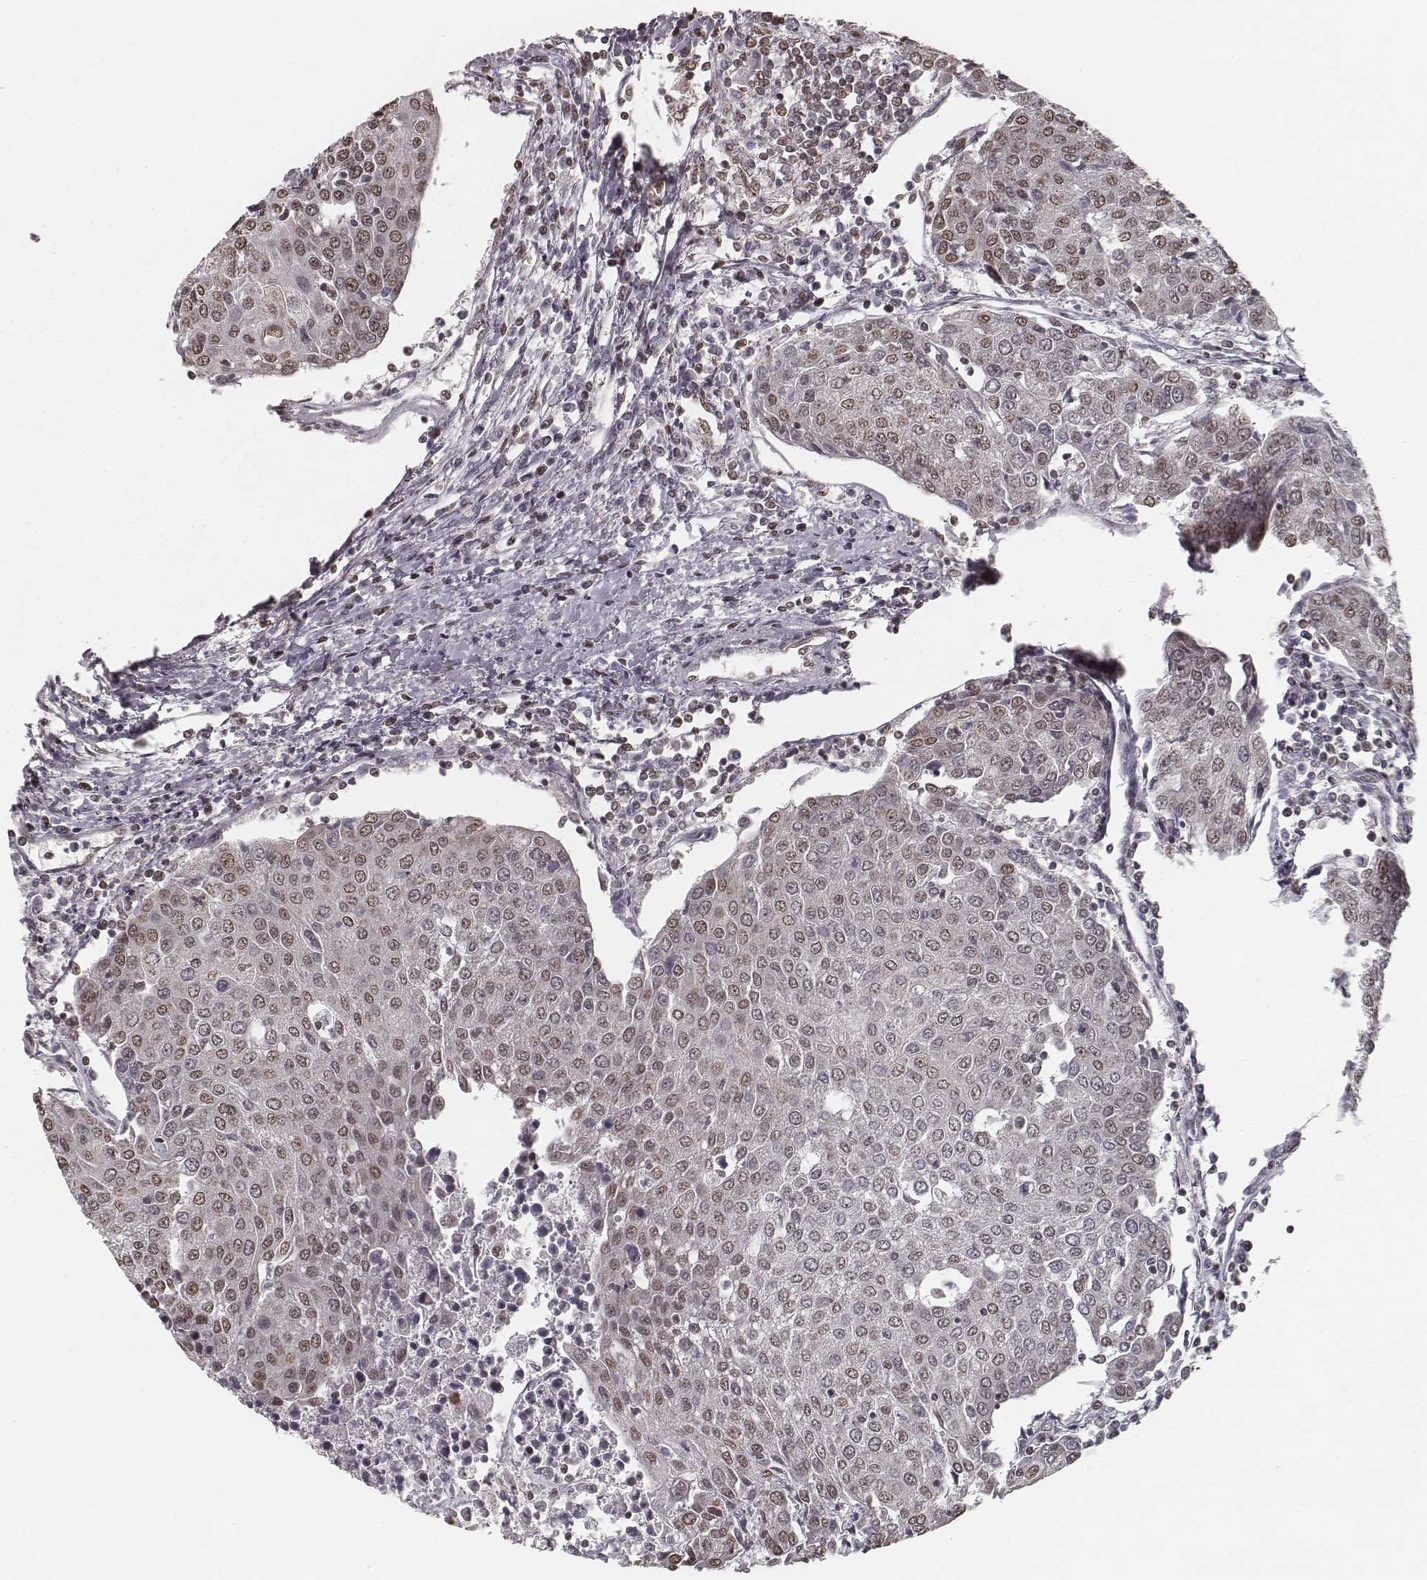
{"staining": {"intensity": "weak", "quantity": ">75%", "location": "nuclear"}, "tissue": "urothelial cancer", "cell_type": "Tumor cells", "image_type": "cancer", "snomed": [{"axis": "morphology", "description": "Urothelial carcinoma, High grade"}, {"axis": "topography", "description": "Urinary bladder"}], "caption": "Protein expression analysis of human high-grade urothelial carcinoma reveals weak nuclear expression in approximately >75% of tumor cells.", "gene": "HMGA2", "patient": {"sex": "female", "age": 85}}